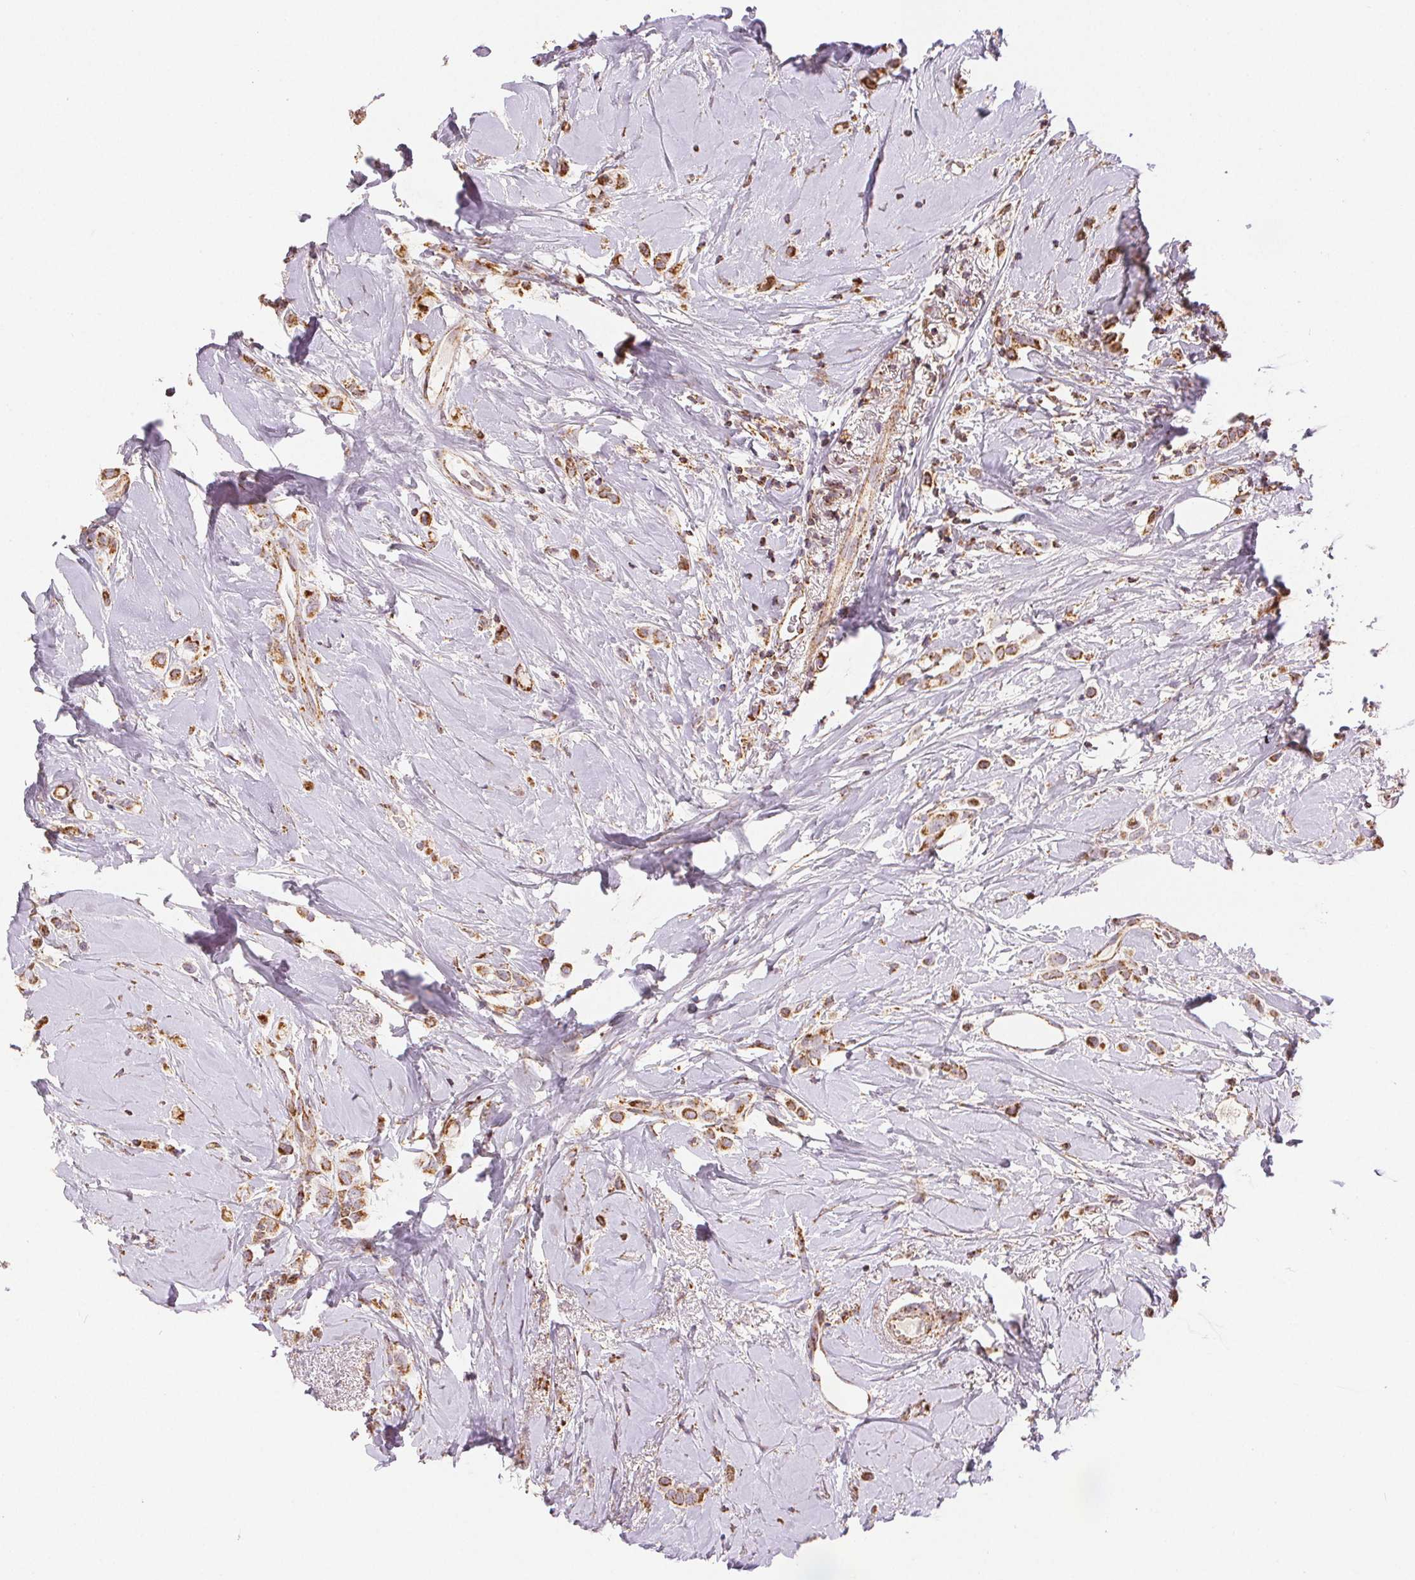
{"staining": {"intensity": "strong", "quantity": ">75%", "location": "cytoplasmic/membranous"}, "tissue": "breast cancer", "cell_type": "Tumor cells", "image_type": "cancer", "snomed": [{"axis": "morphology", "description": "Lobular carcinoma"}, {"axis": "topography", "description": "Breast"}], "caption": "Immunohistochemical staining of human breast cancer (lobular carcinoma) shows high levels of strong cytoplasmic/membranous protein staining in about >75% of tumor cells.", "gene": "SDHB", "patient": {"sex": "female", "age": 66}}